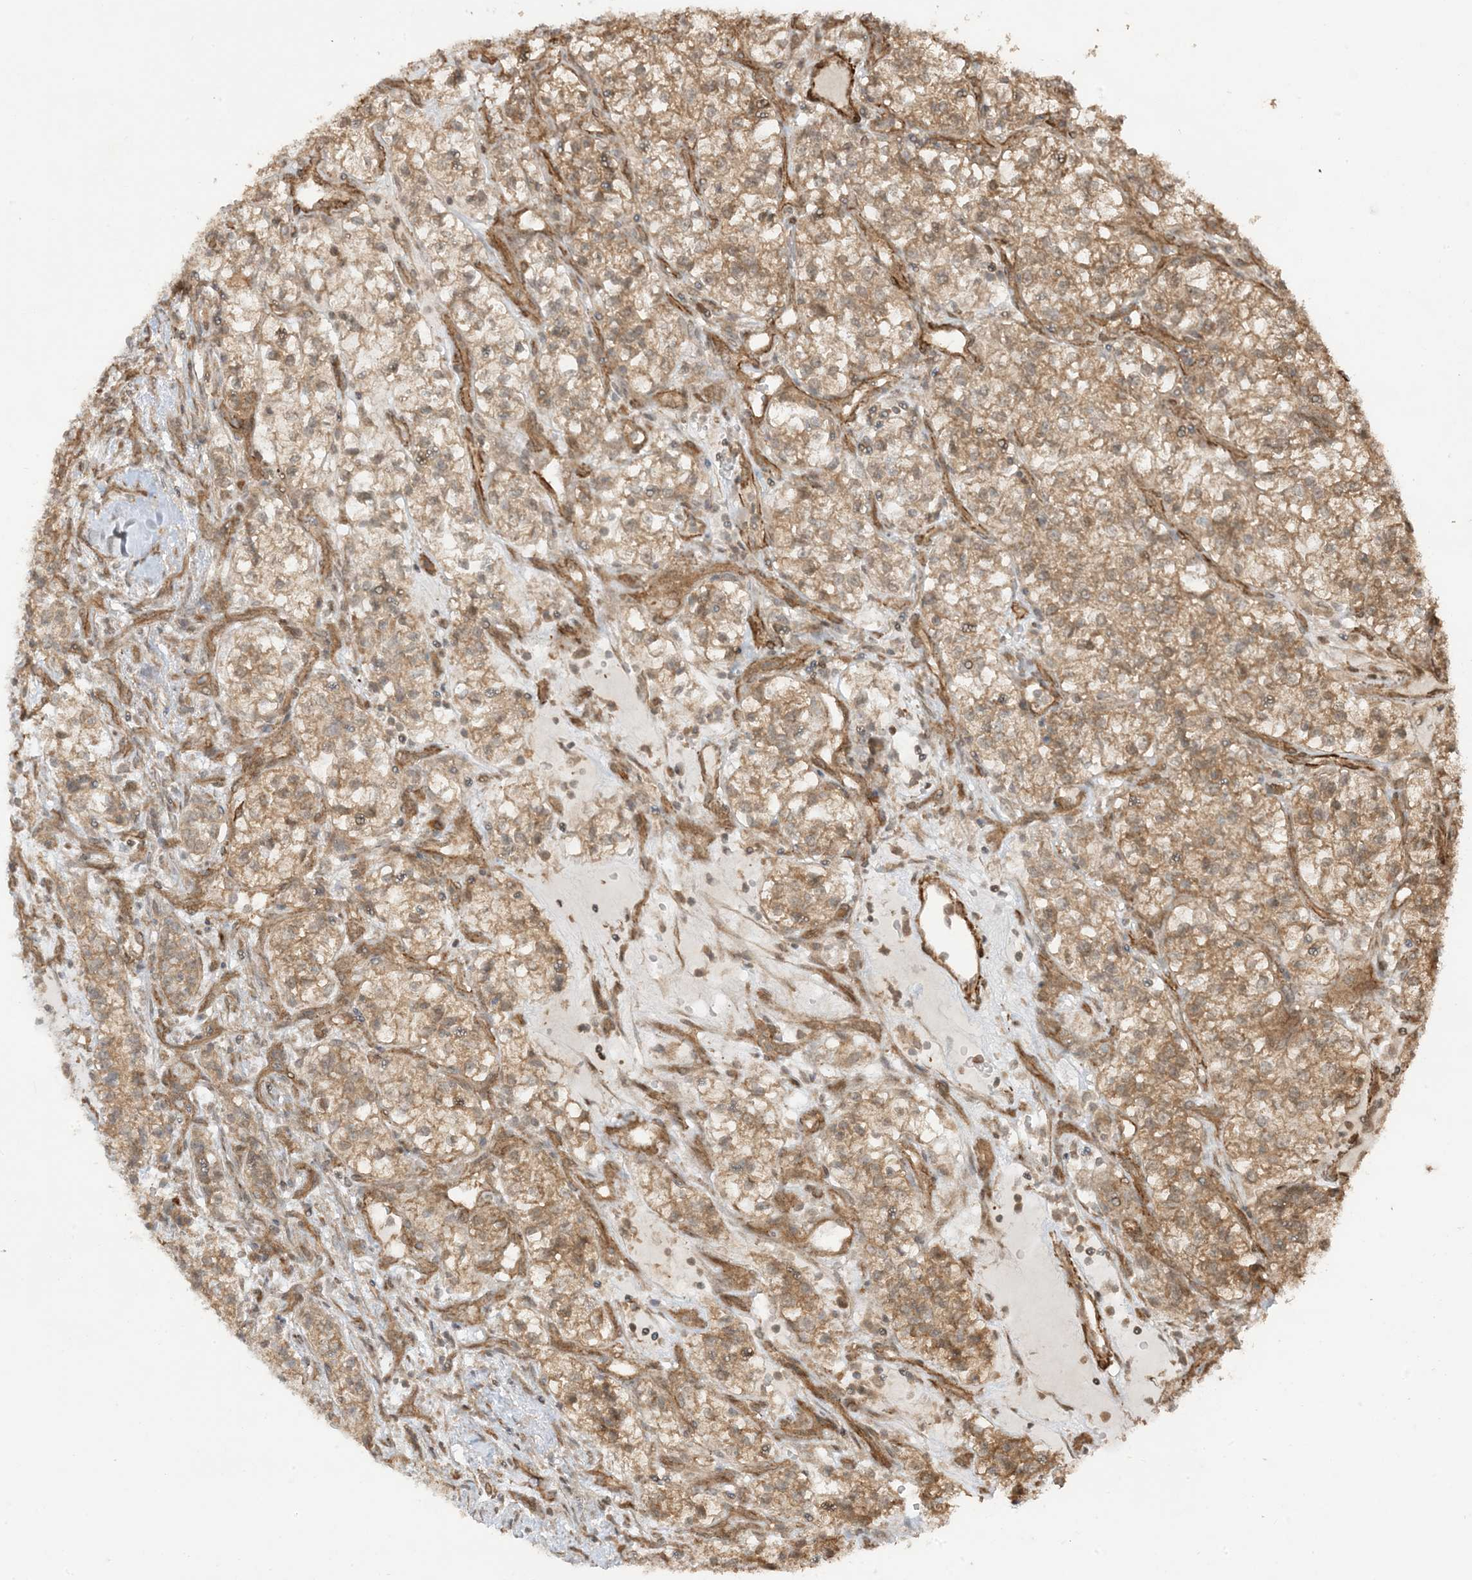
{"staining": {"intensity": "moderate", "quantity": "25%-75%", "location": "cytoplasmic/membranous"}, "tissue": "renal cancer", "cell_type": "Tumor cells", "image_type": "cancer", "snomed": [{"axis": "morphology", "description": "Adenocarcinoma, NOS"}, {"axis": "topography", "description": "Kidney"}], "caption": "Renal cancer (adenocarcinoma) stained with a brown dye displays moderate cytoplasmic/membranous positive positivity in approximately 25%-75% of tumor cells.", "gene": "TBCC", "patient": {"sex": "female", "age": 57}}